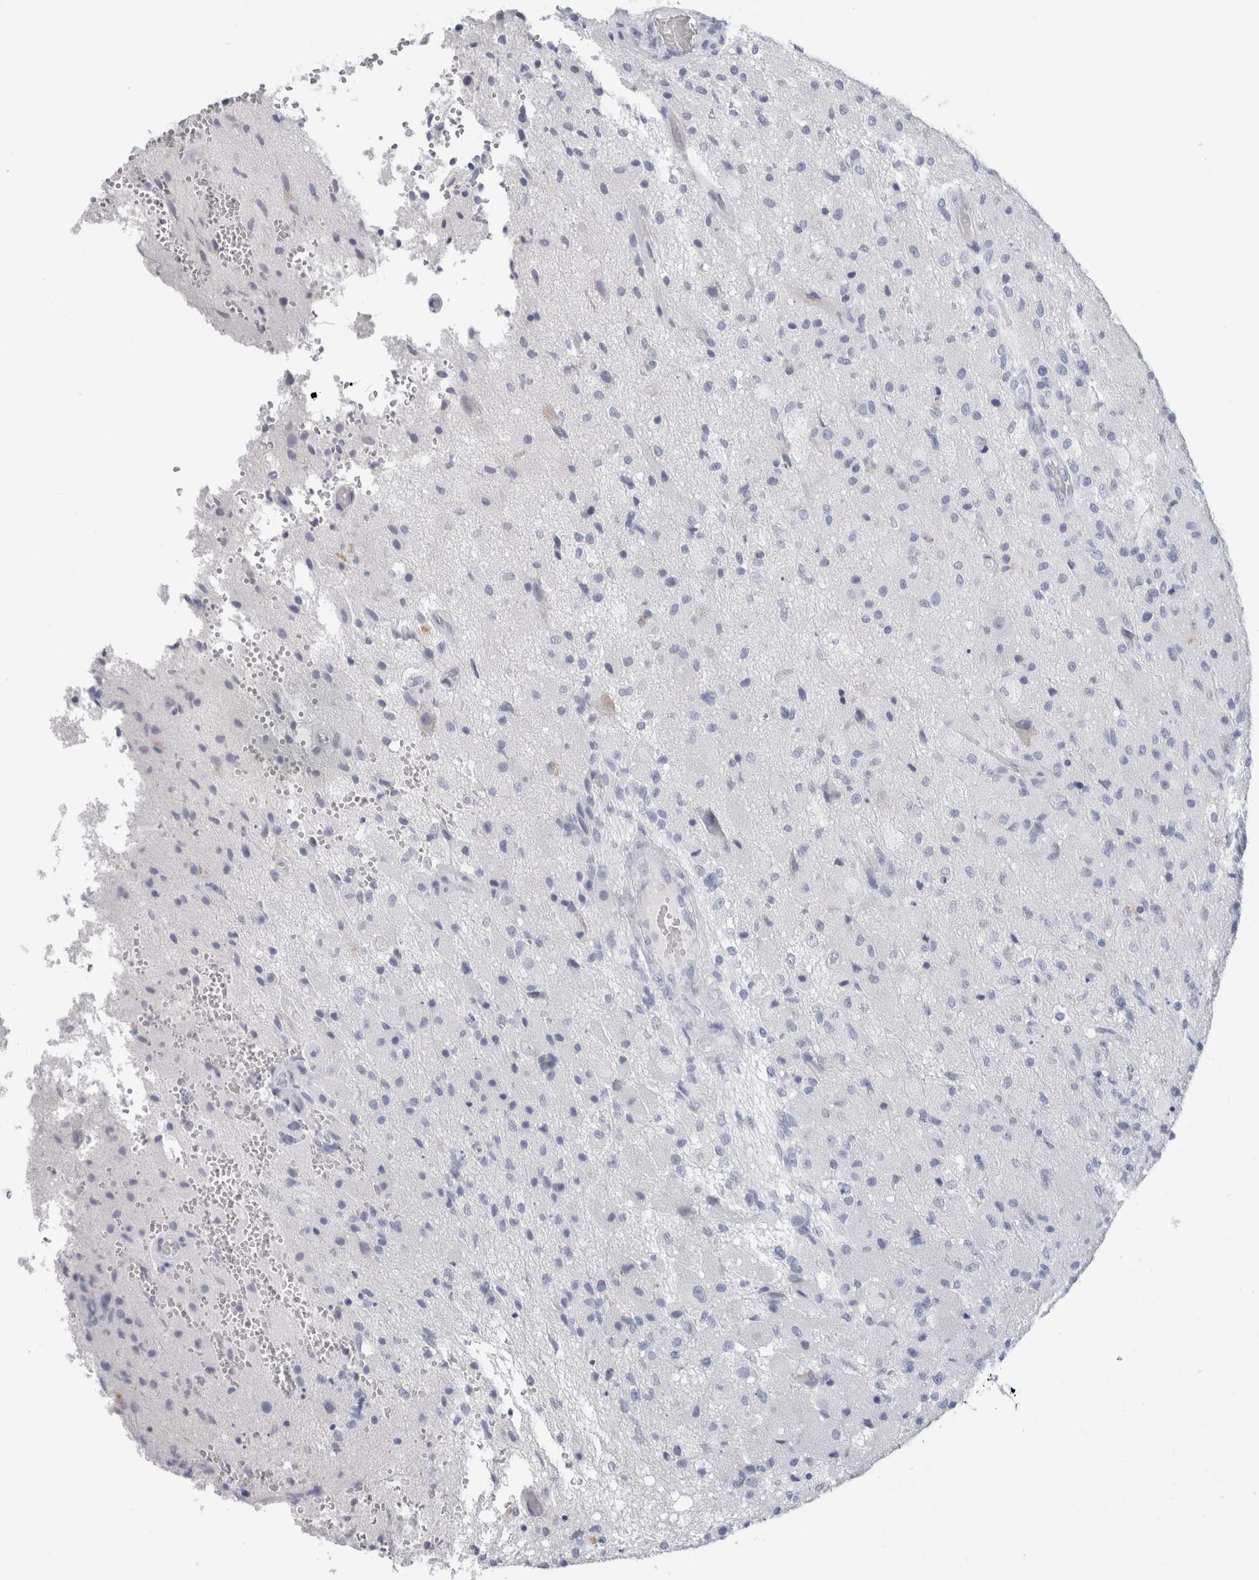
{"staining": {"intensity": "negative", "quantity": "none", "location": "none"}, "tissue": "glioma", "cell_type": "Tumor cells", "image_type": "cancer", "snomed": [{"axis": "morphology", "description": "Normal tissue, NOS"}, {"axis": "morphology", "description": "Glioma, malignant, High grade"}, {"axis": "topography", "description": "Cerebral cortex"}], "caption": "Human glioma stained for a protein using IHC reveals no expression in tumor cells.", "gene": "IL6", "patient": {"sex": "male", "age": 77}}